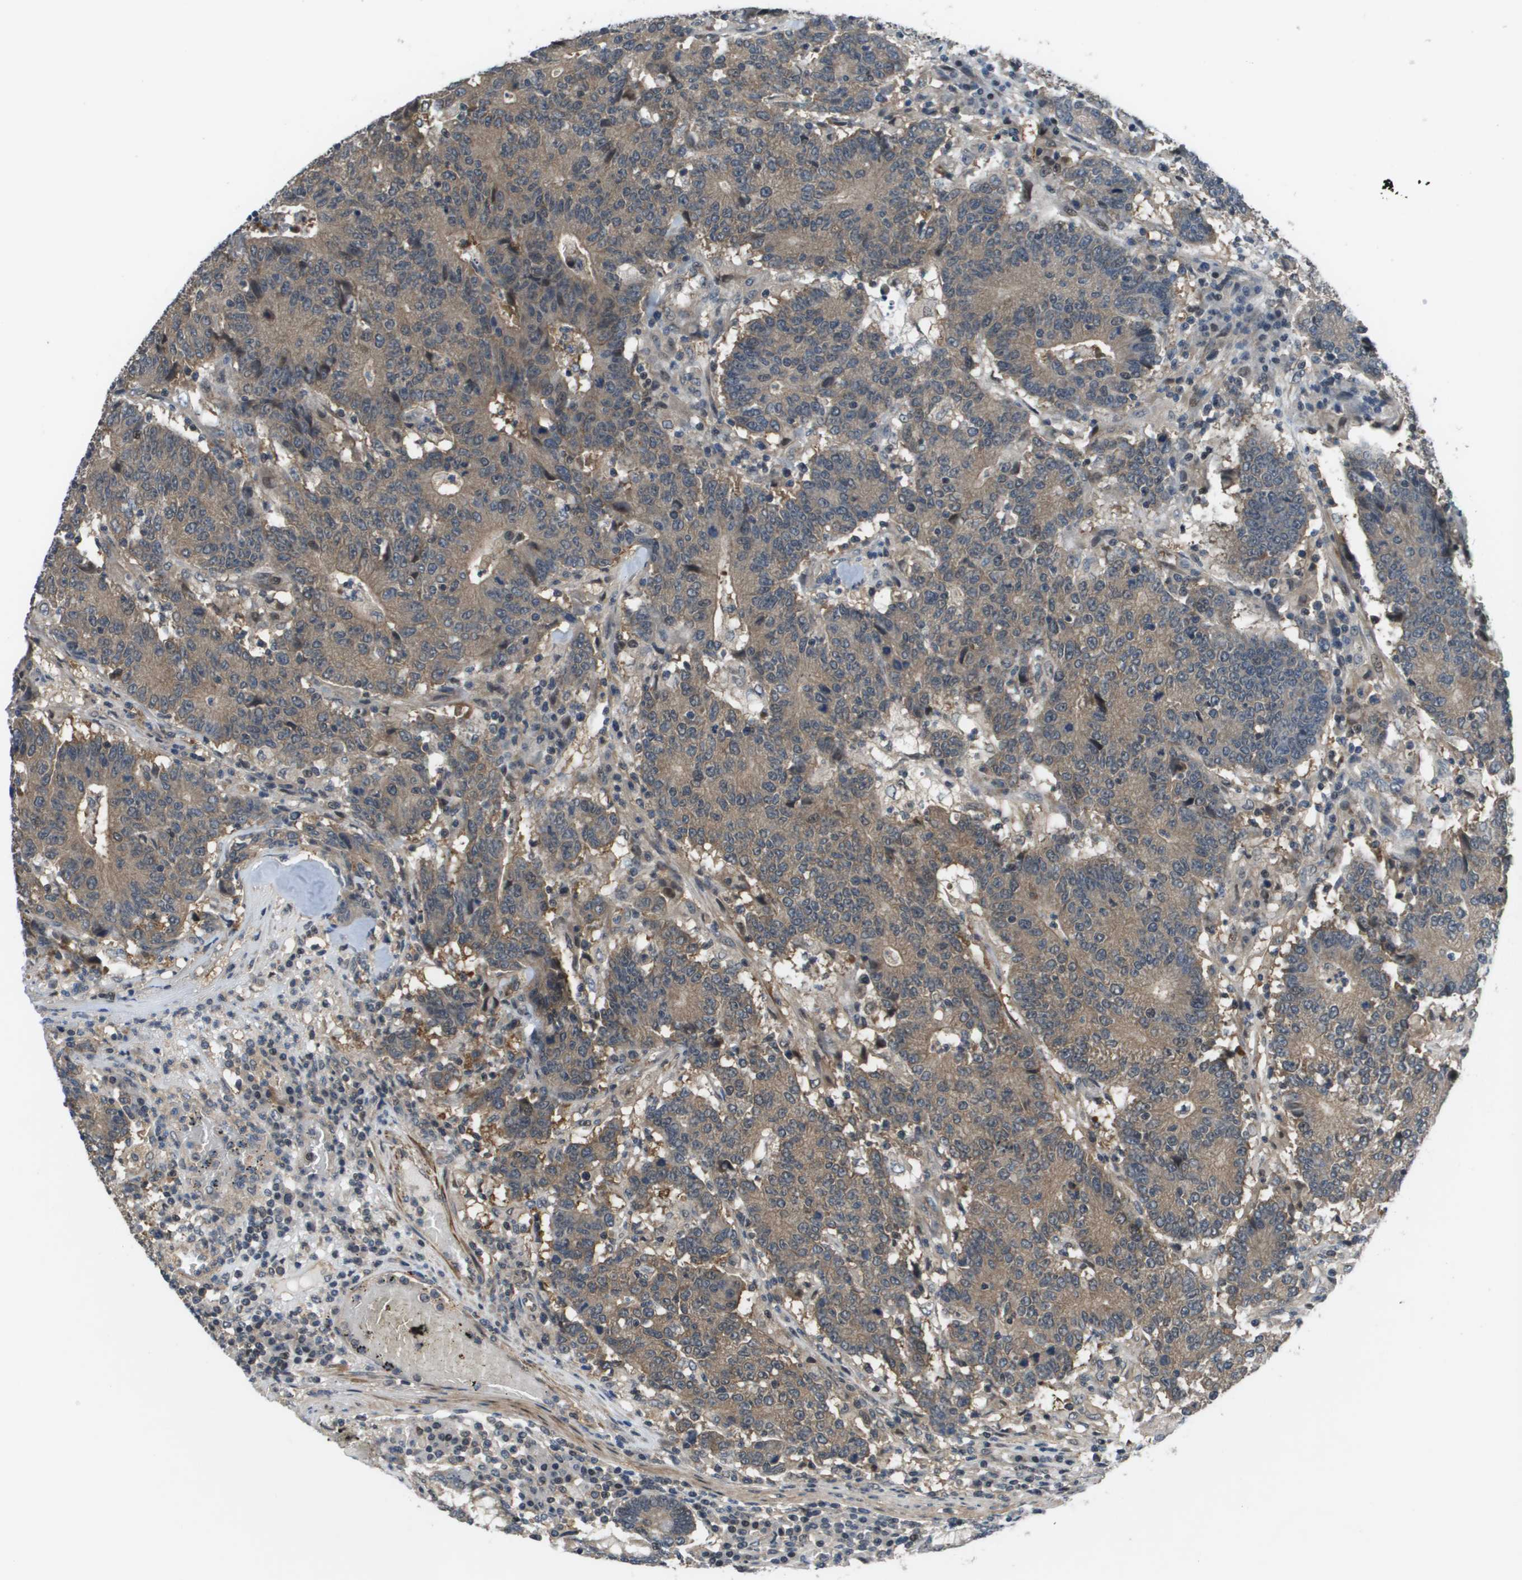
{"staining": {"intensity": "moderate", "quantity": ">75%", "location": "cytoplasmic/membranous"}, "tissue": "colorectal cancer", "cell_type": "Tumor cells", "image_type": "cancer", "snomed": [{"axis": "morphology", "description": "Normal tissue, NOS"}, {"axis": "morphology", "description": "Adenocarcinoma, NOS"}, {"axis": "topography", "description": "Colon"}], "caption": "Protein expression by immunohistochemistry shows moderate cytoplasmic/membranous positivity in about >75% of tumor cells in colorectal cancer (adenocarcinoma).", "gene": "ENPP5", "patient": {"sex": "female", "age": 75}}